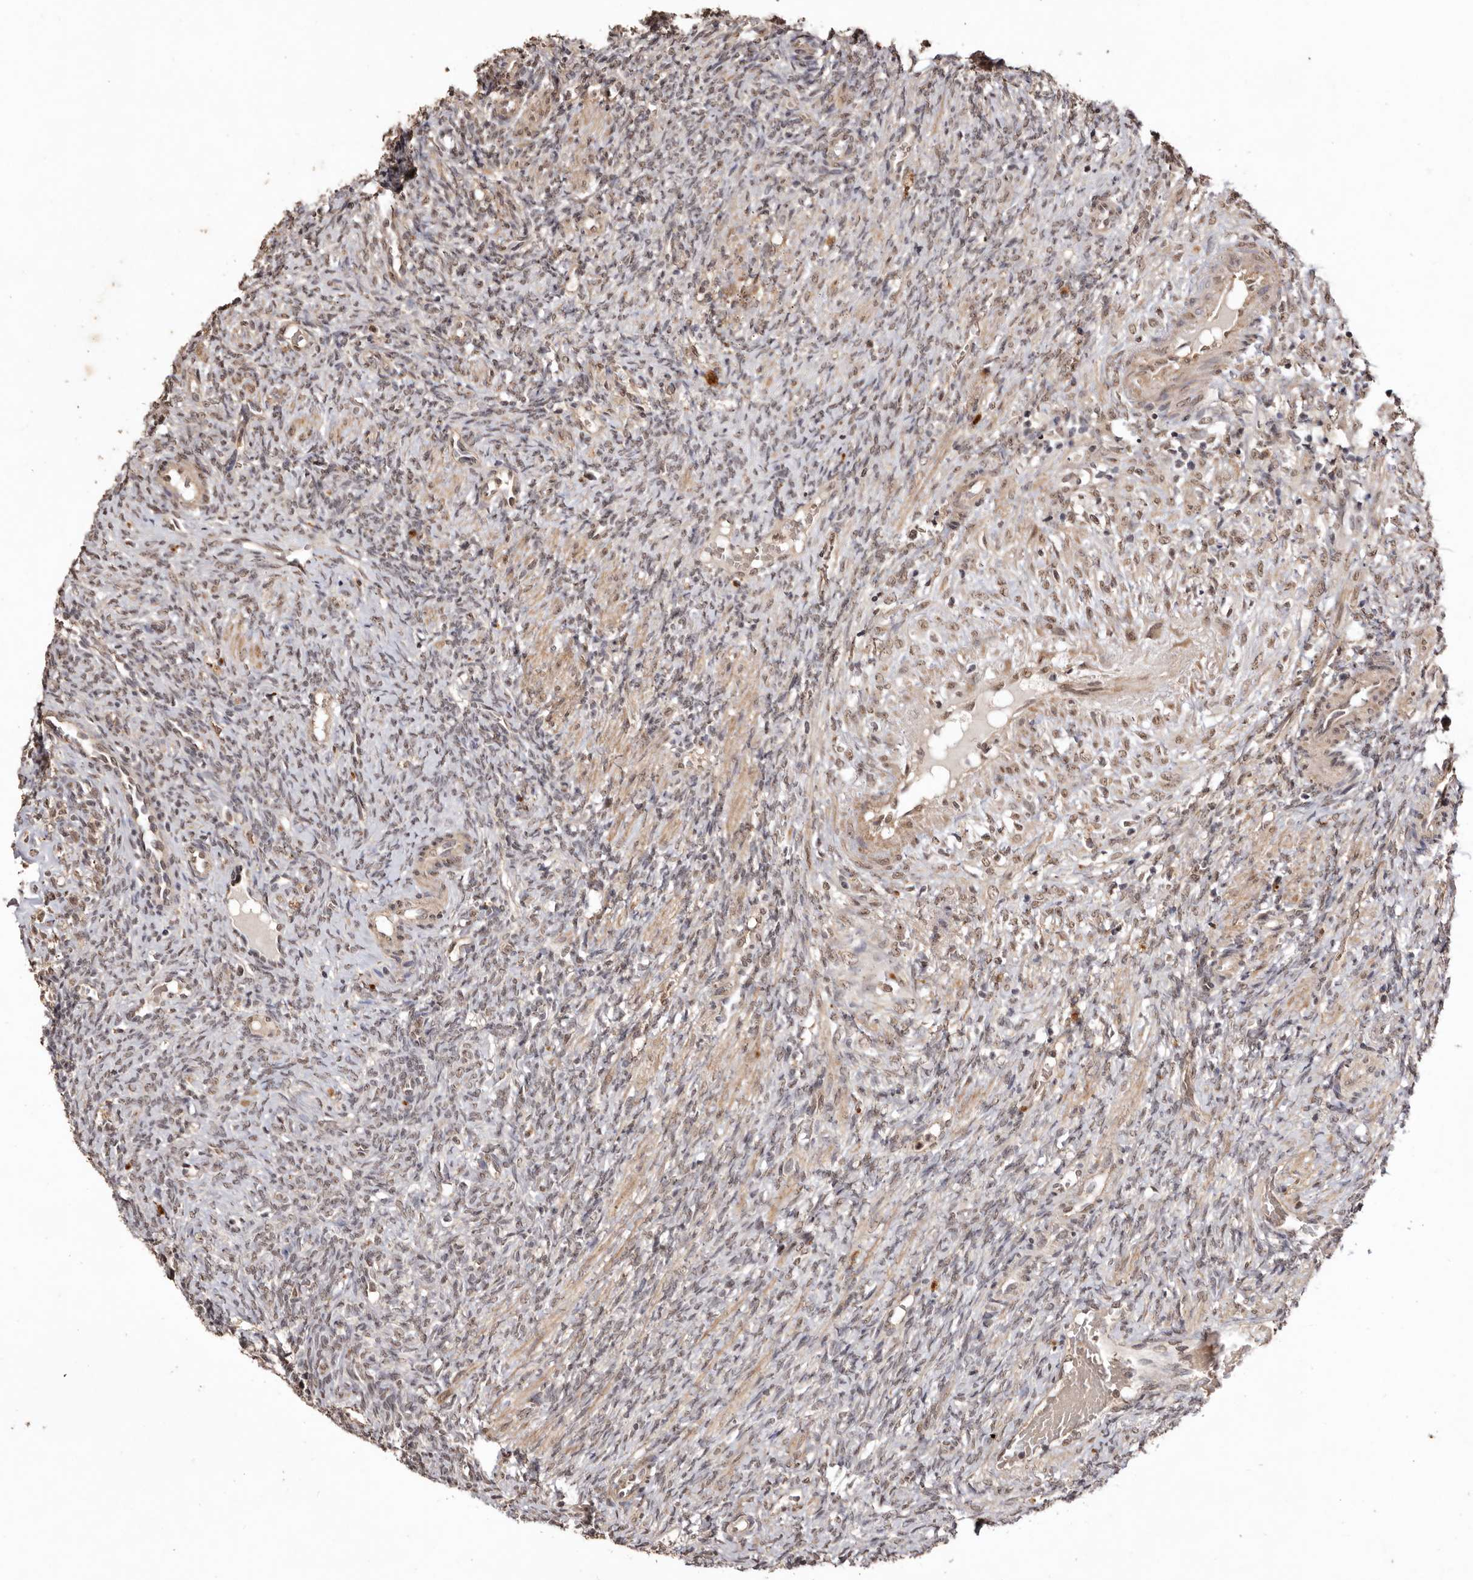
{"staining": {"intensity": "weak", "quantity": "<25%", "location": "nuclear"}, "tissue": "ovary", "cell_type": "Ovarian stroma cells", "image_type": "normal", "snomed": [{"axis": "morphology", "description": "Normal tissue, NOS"}, {"axis": "topography", "description": "Ovary"}], "caption": "DAB (3,3'-diaminobenzidine) immunohistochemical staining of normal ovary demonstrates no significant positivity in ovarian stroma cells.", "gene": "NOTCH1", "patient": {"sex": "female", "age": 41}}